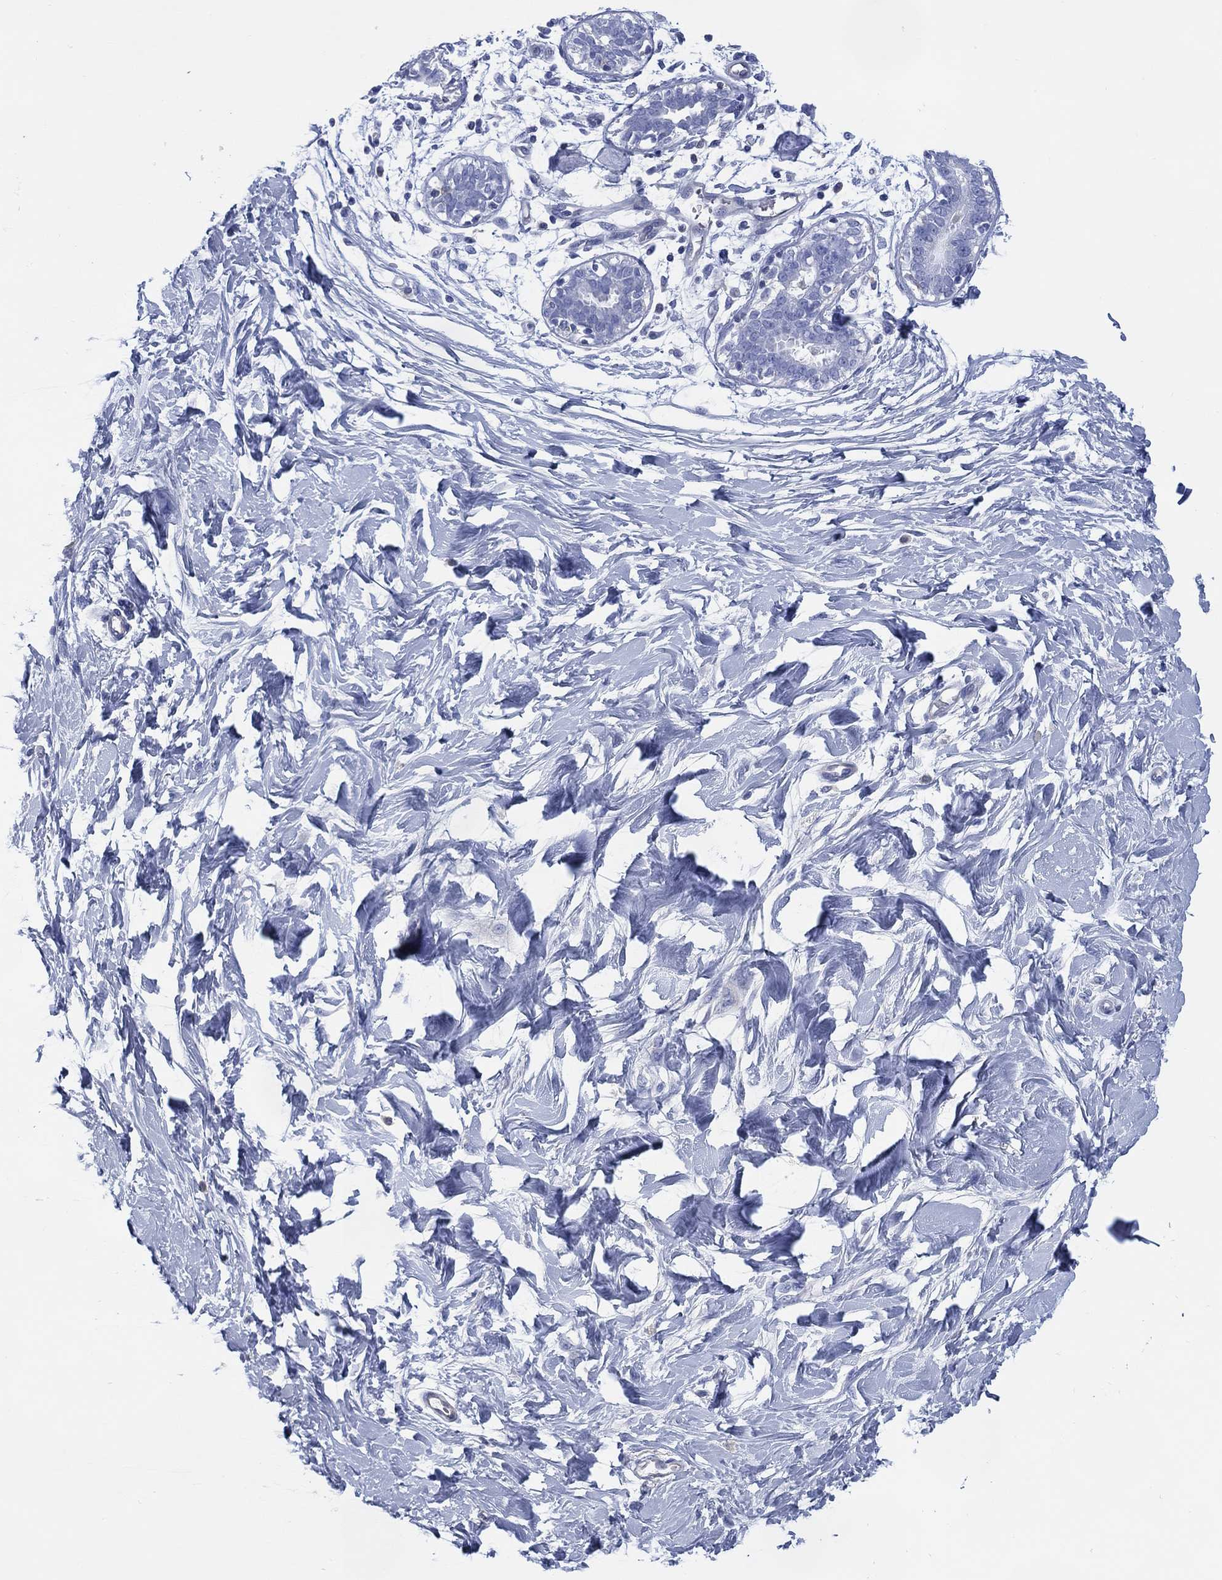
{"staining": {"intensity": "negative", "quantity": "none", "location": "none"}, "tissue": "breast", "cell_type": "Adipocytes", "image_type": "normal", "snomed": [{"axis": "morphology", "description": "Normal tissue, NOS"}, {"axis": "topography", "description": "Breast"}], "caption": "This micrograph is of unremarkable breast stained with IHC to label a protein in brown with the nuclei are counter-stained blue. There is no expression in adipocytes.", "gene": "DDI1", "patient": {"sex": "female", "age": 37}}